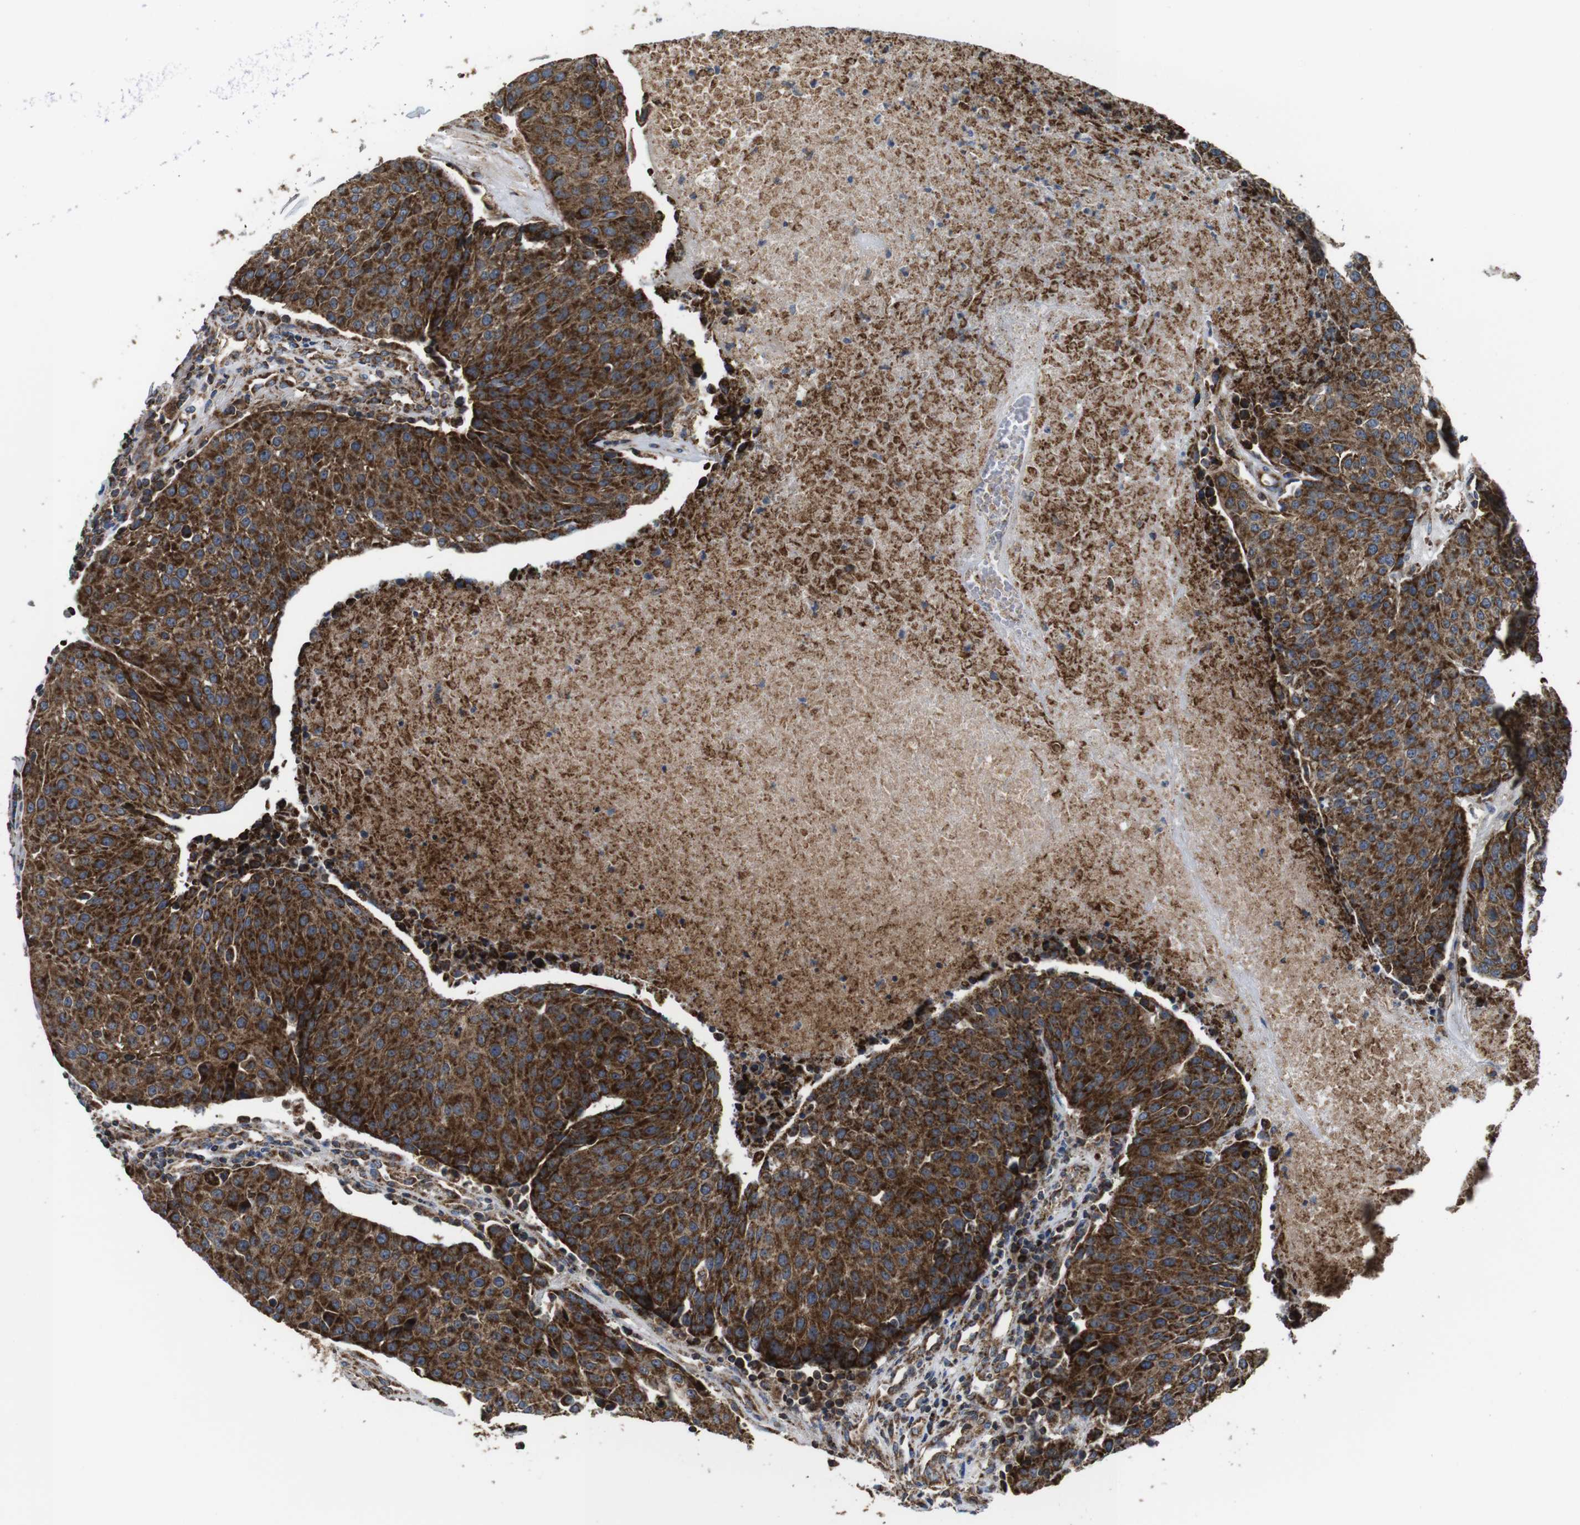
{"staining": {"intensity": "strong", "quantity": "25%-75%", "location": "cytoplasmic/membranous"}, "tissue": "urothelial cancer", "cell_type": "Tumor cells", "image_type": "cancer", "snomed": [{"axis": "morphology", "description": "Urothelial carcinoma, High grade"}, {"axis": "topography", "description": "Urinary bladder"}], "caption": "DAB immunohistochemical staining of human urothelial cancer shows strong cytoplasmic/membranous protein staining in approximately 25%-75% of tumor cells.", "gene": "HK1", "patient": {"sex": "female", "age": 85}}